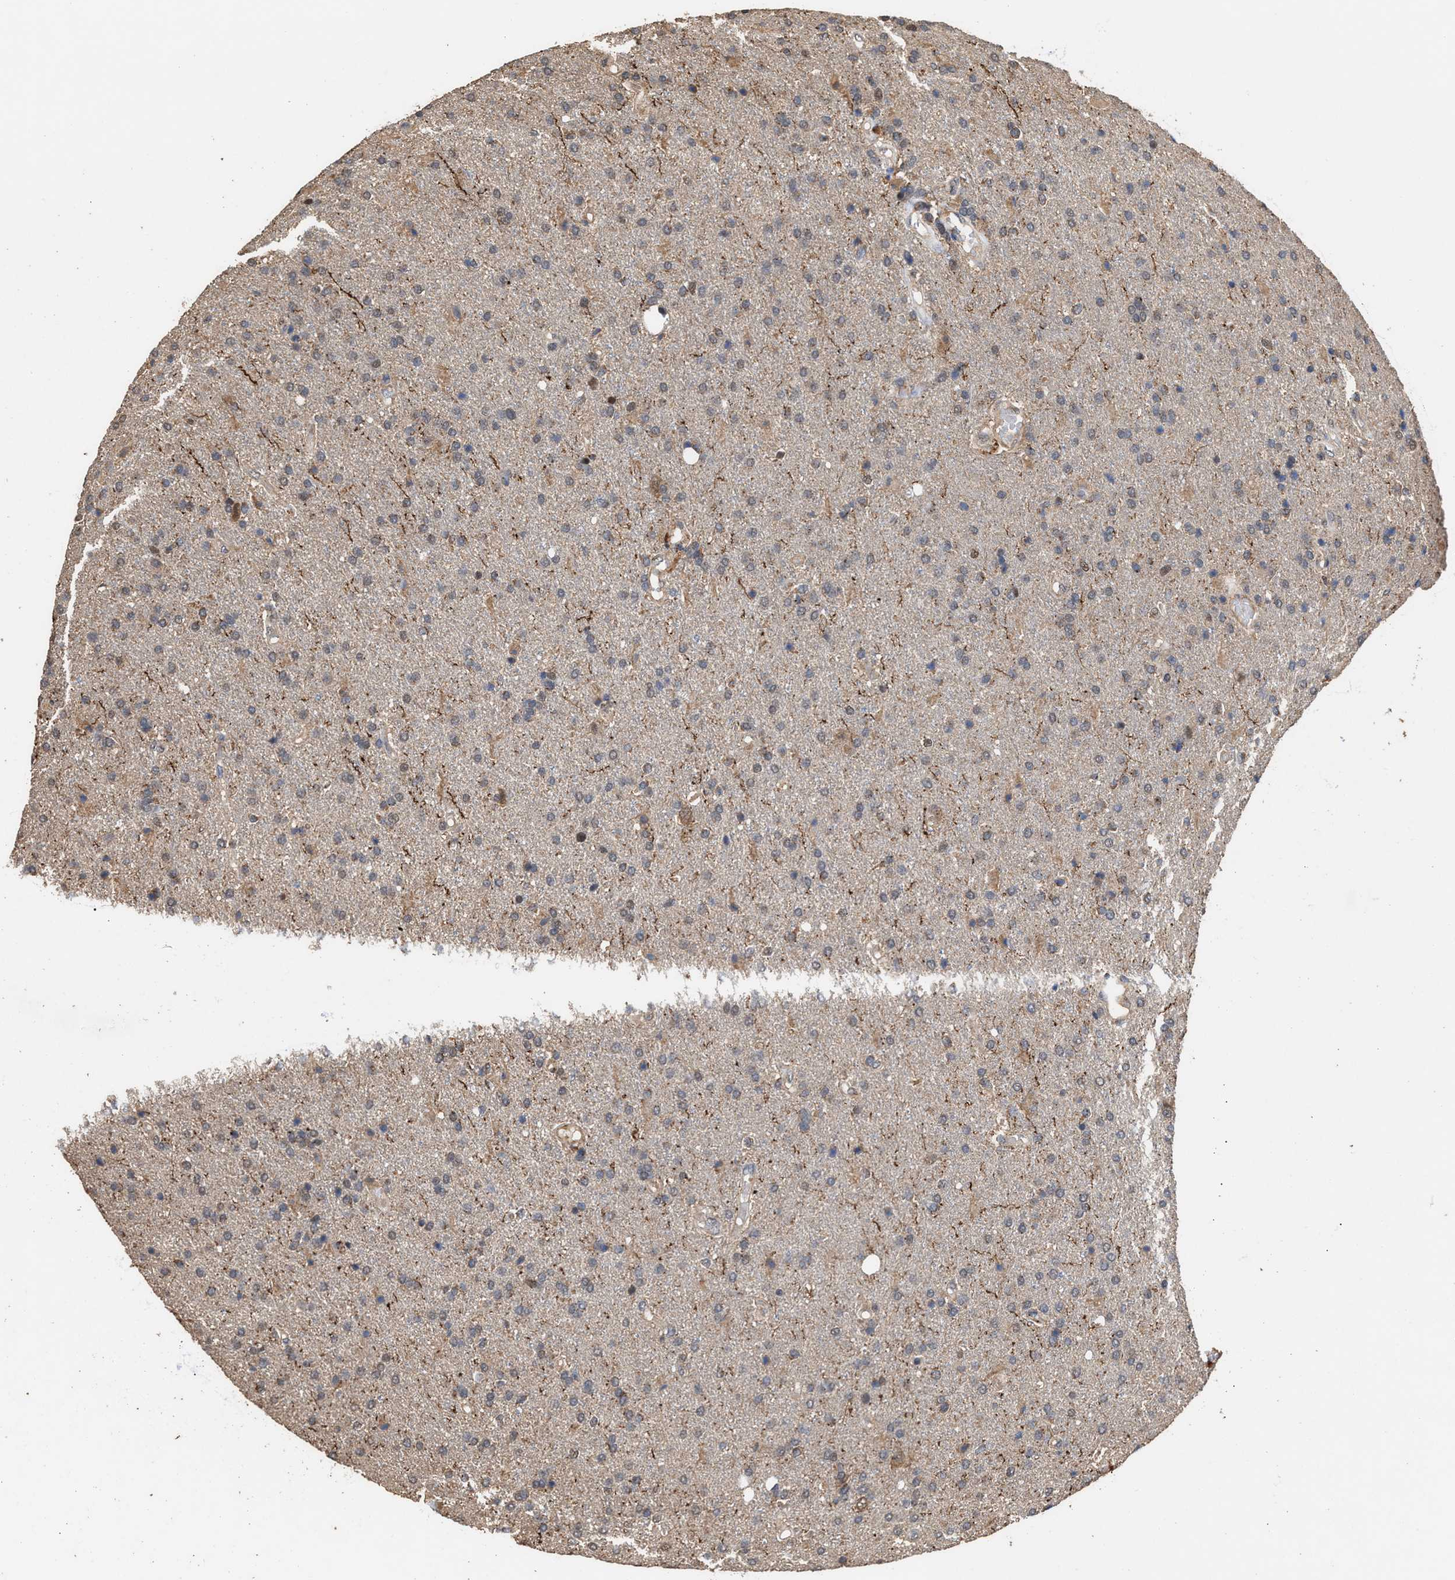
{"staining": {"intensity": "weak", "quantity": "<25%", "location": "cytoplasmic/membranous"}, "tissue": "glioma", "cell_type": "Tumor cells", "image_type": "cancer", "snomed": [{"axis": "morphology", "description": "Glioma, malignant, High grade"}, {"axis": "topography", "description": "Brain"}], "caption": "A histopathology image of human glioma is negative for staining in tumor cells.", "gene": "ZNHIT6", "patient": {"sex": "male", "age": 72}}